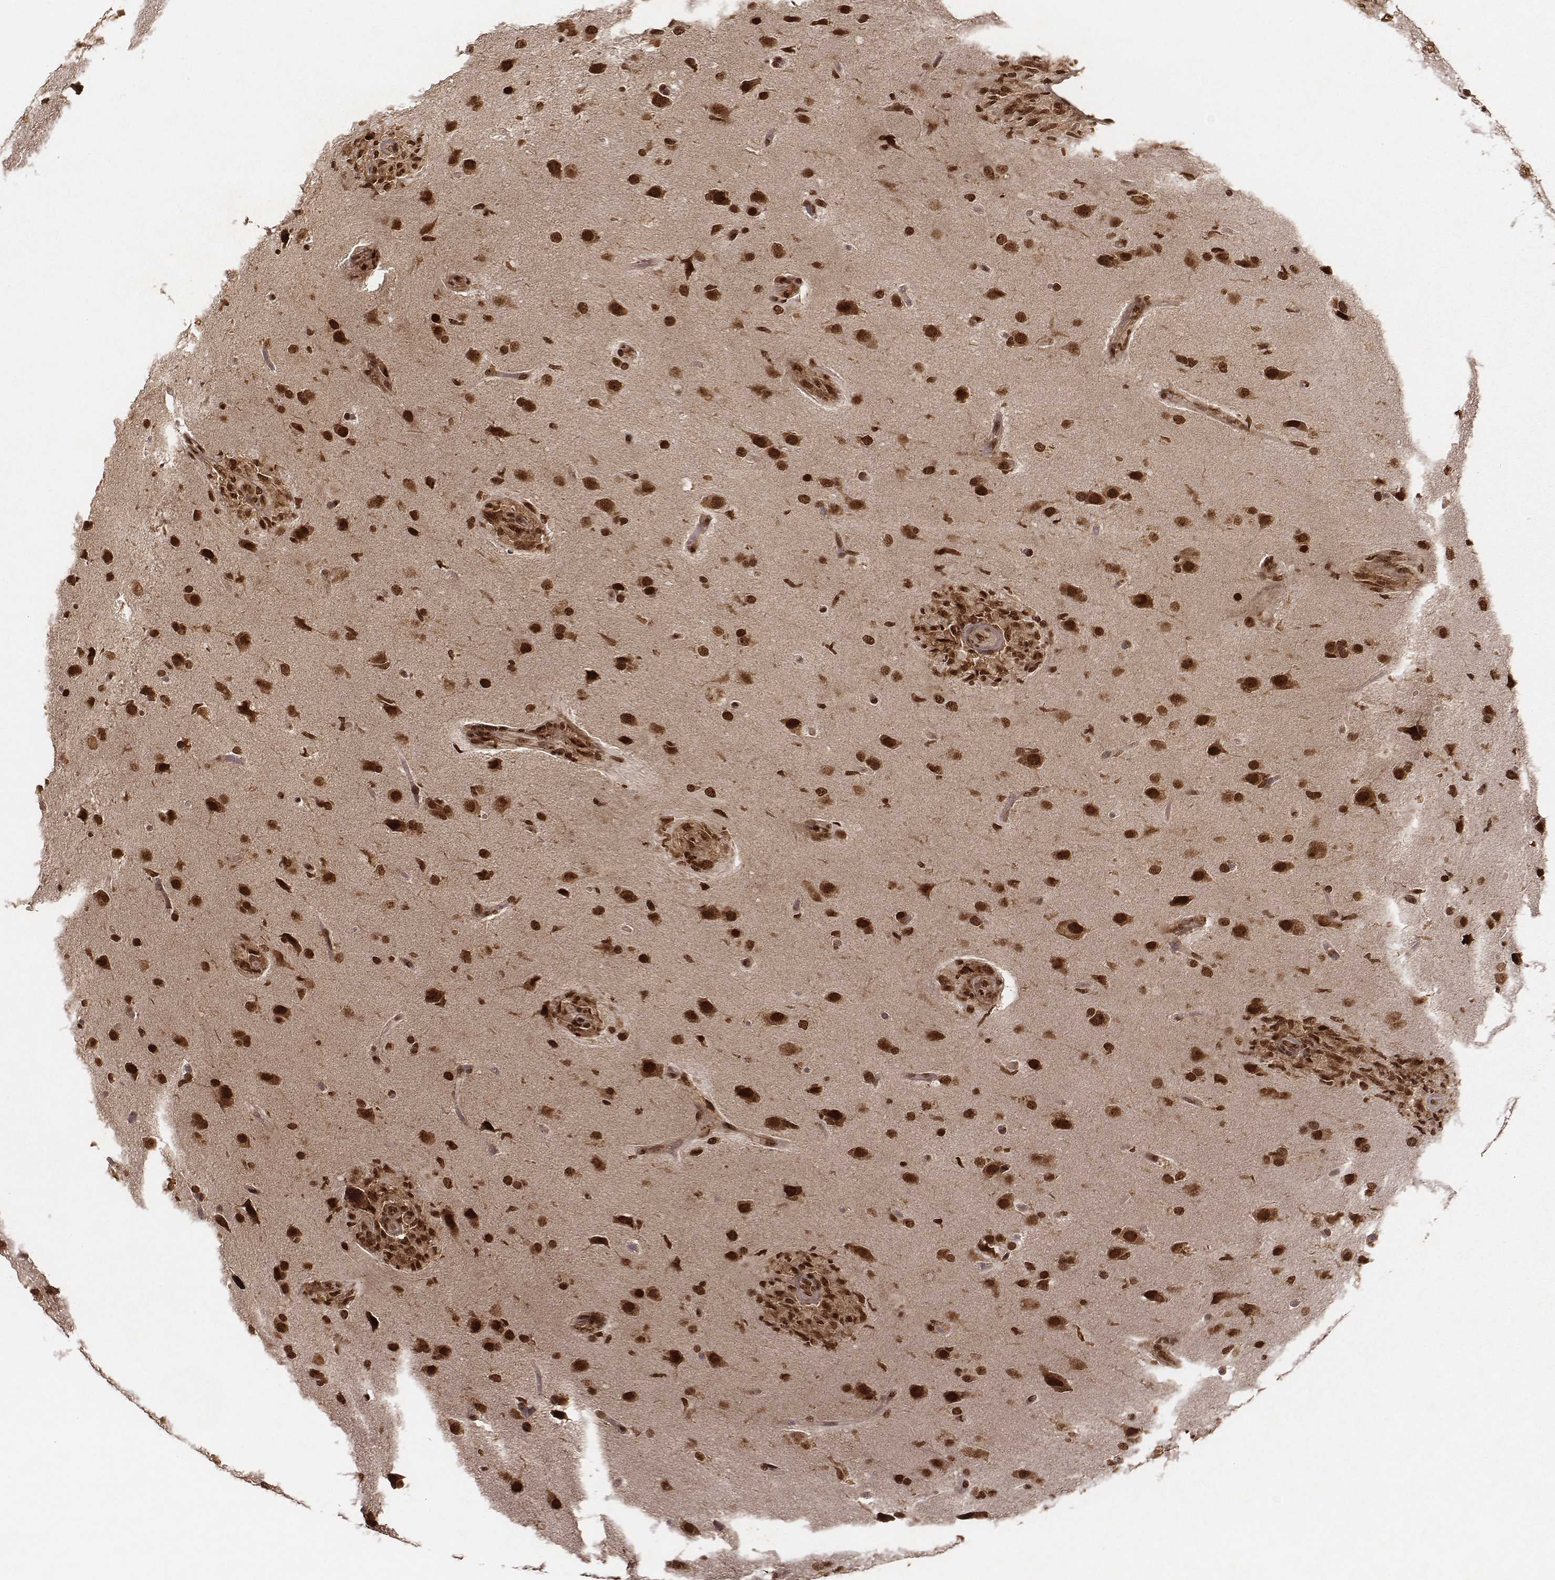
{"staining": {"intensity": "strong", "quantity": ">75%", "location": "cytoplasmic/membranous,nuclear"}, "tissue": "glioma", "cell_type": "Tumor cells", "image_type": "cancer", "snomed": [{"axis": "morphology", "description": "Glioma, malignant, High grade"}, {"axis": "topography", "description": "Brain"}], "caption": "Protein analysis of high-grade glioma (malignant) tissue displays strong cytoplasmic/membranous and nuclear staining in about >75% of tumor cells.", "gene": "NFX1", "patient": {"sex": "male", "age": 68}}